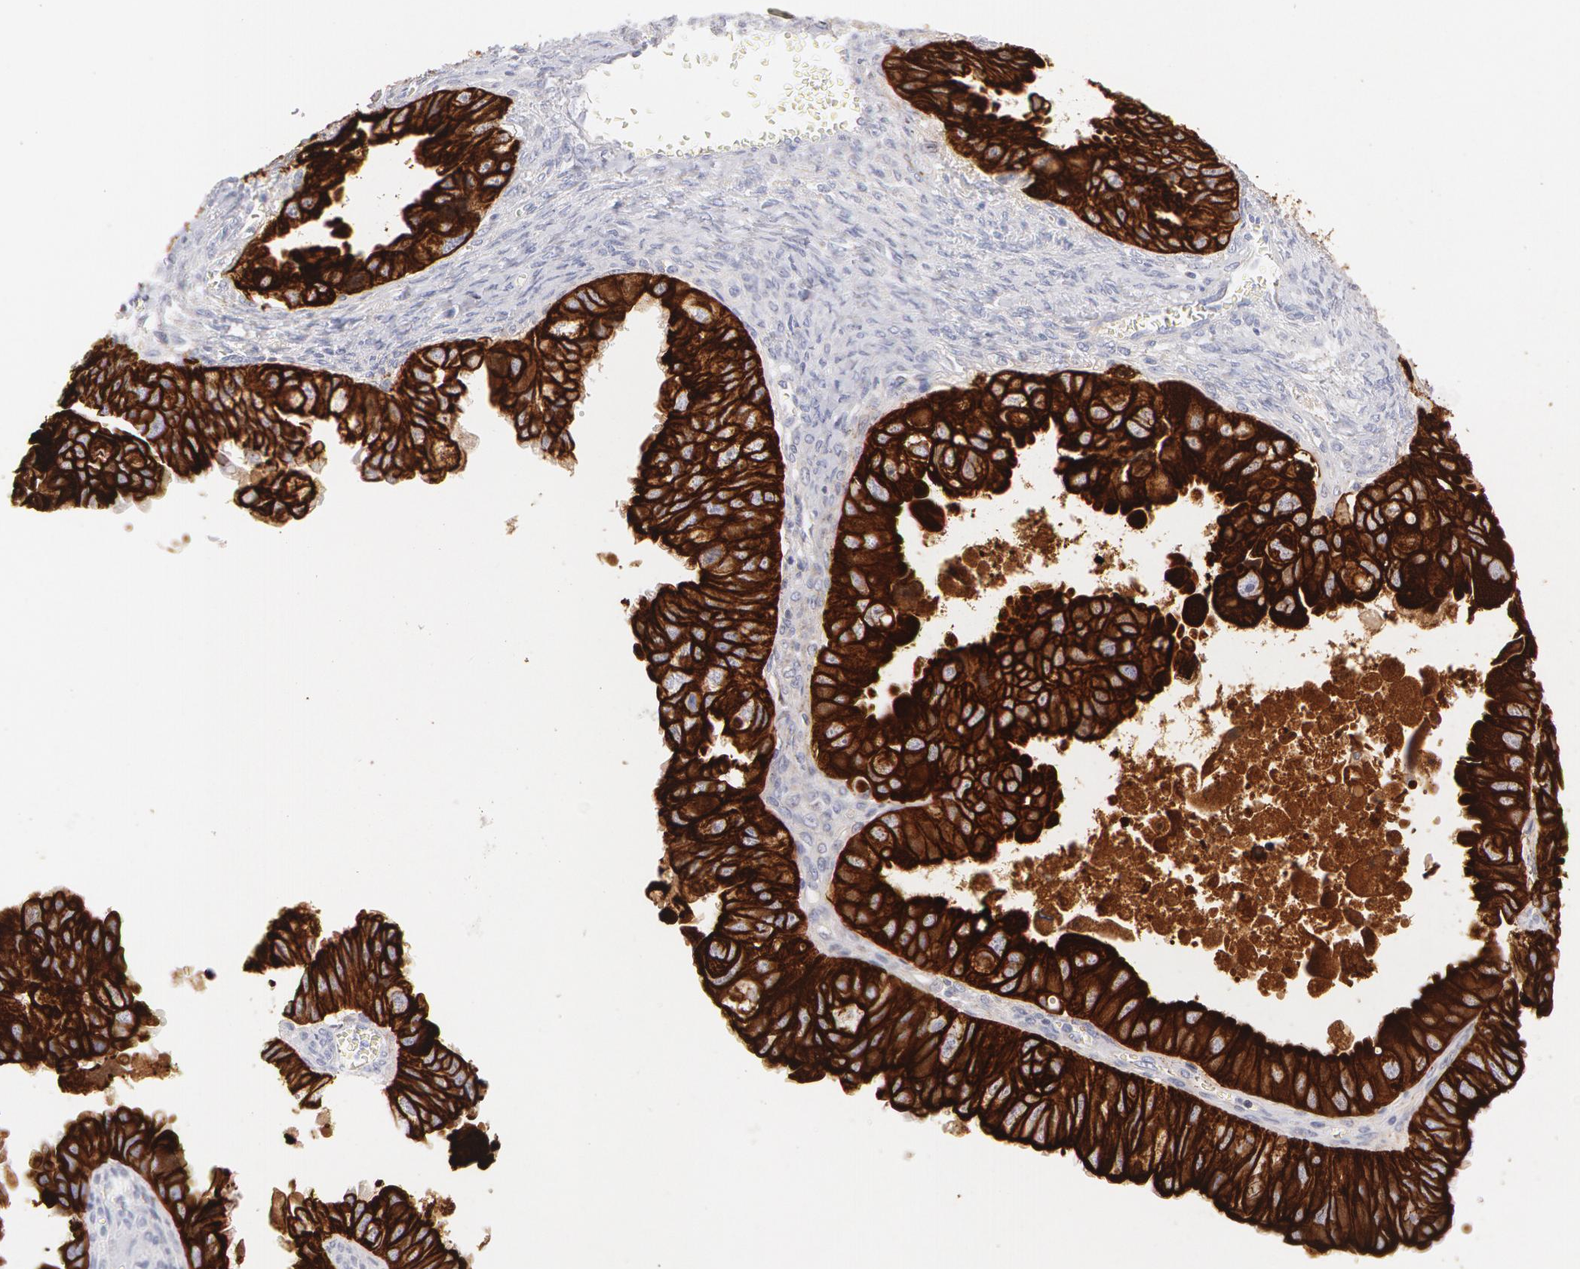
{"staining": {"intensity": "strong", "quantity": ">75%", "location": "cytoplasmic/membranous"}, "tissue": "ovarian cancer", "cell_type": "Tumor cells", "image_type": "cancer", "snomed": [{"axis": "morphology", "description": "Carcinoma, endometroid"}, {"axis": "topography", "description": "Ovary"}], "caption": "Protein expression analysis of human ovarian endometroid carcinoma reveals strong cytoplasmic/membranous expression in approximately >75% of tumor cells.", "gene": "KRT8", "patient": {"sex": "female", "age": 85}}